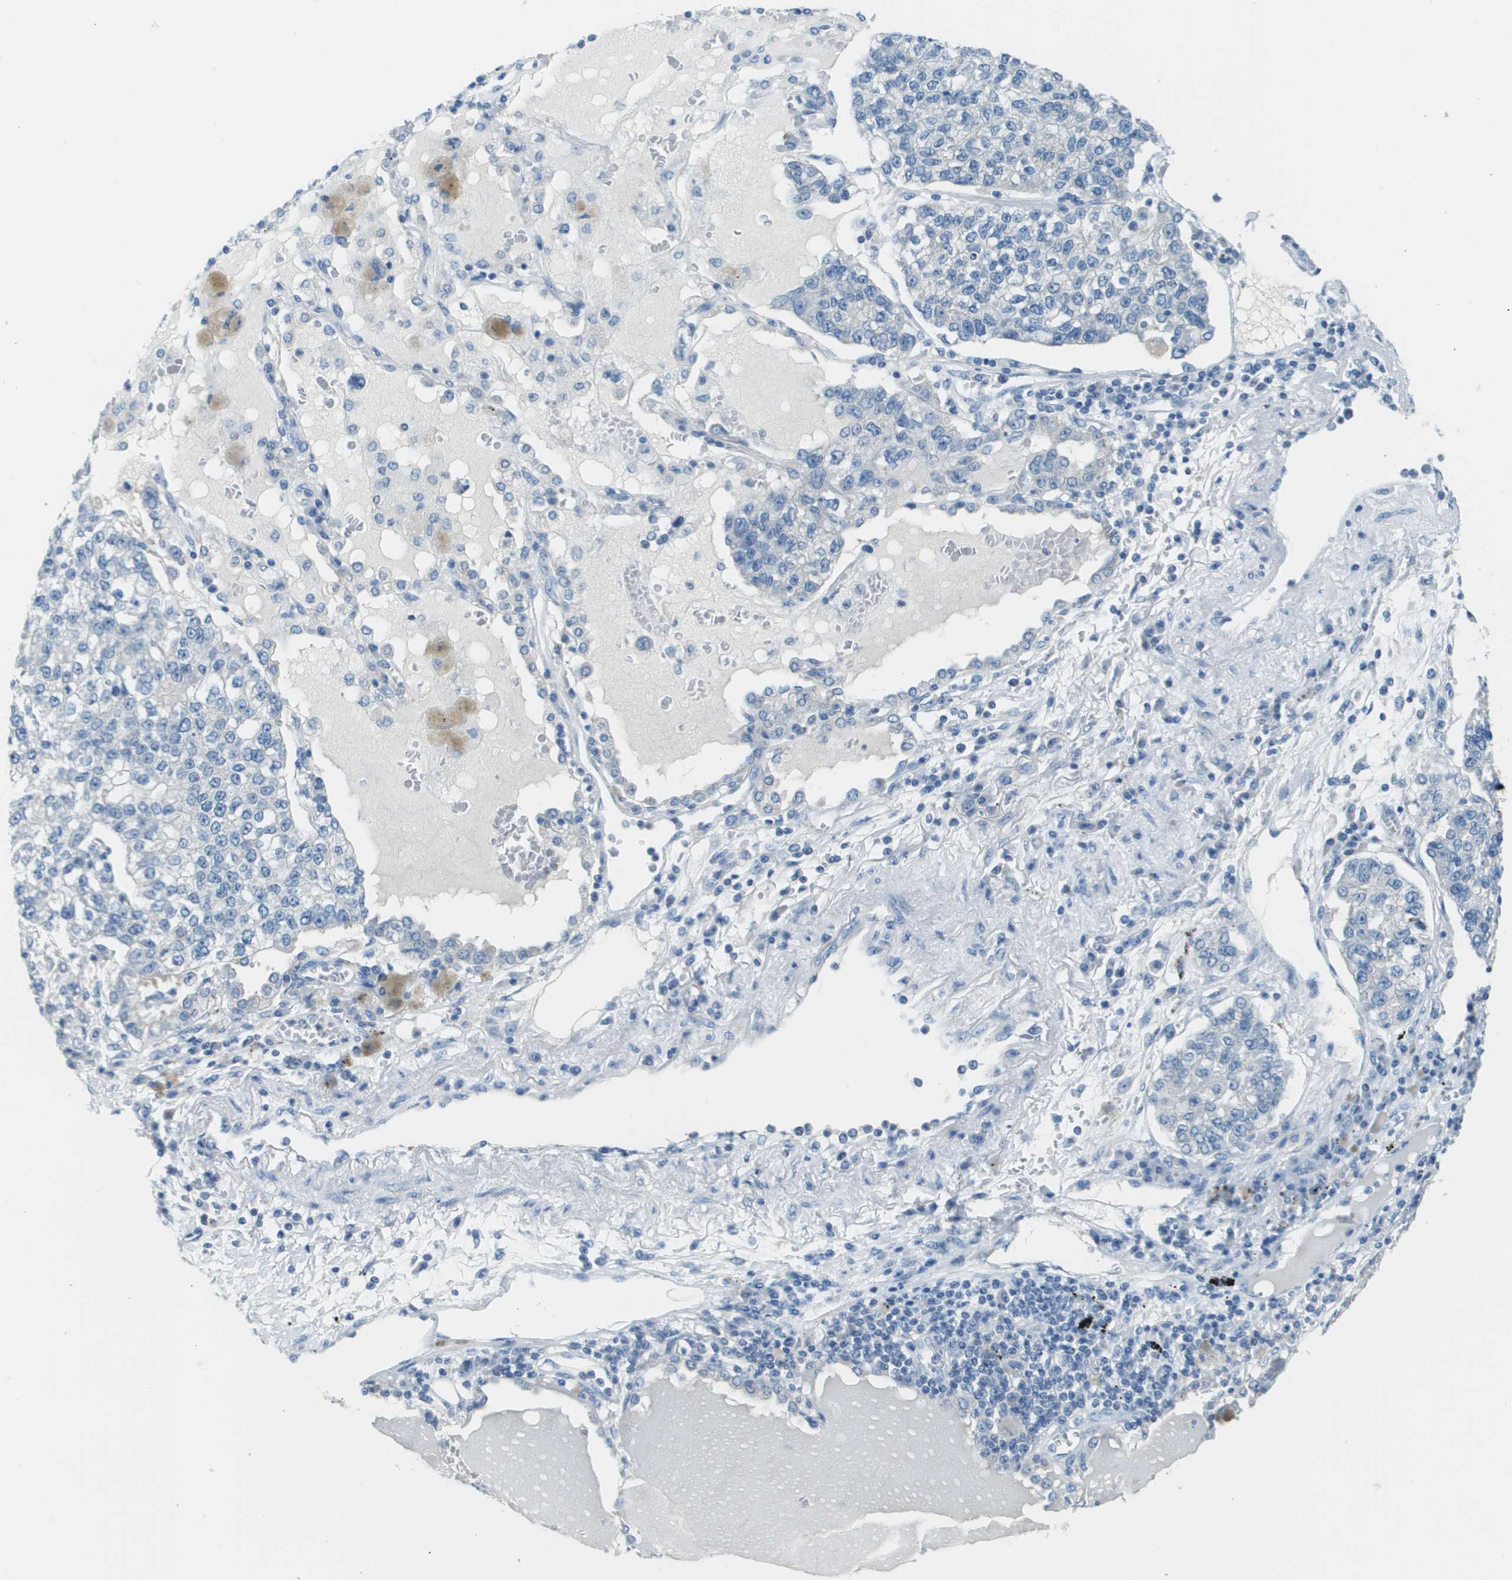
{"staining": {"intensity": "negative", "quantity": "none", "location": "none"}, "tissue": "lung cancer", "cell_type": "Tumor cells", "image_type": "cancer", "snomed": [{"axis": "morphology", "description": "Adenocarcinoma, NOS"}, {"axis": "topography", "description": "Lung"}], "caption": "The IHC histopathology image has no significant positivity in tumor cells of lung cancer tissue. (DAB immunohistochemistry, high magnification).", "gene": "PTGDR2", "patient": {"sex": "male", "age": 49}}